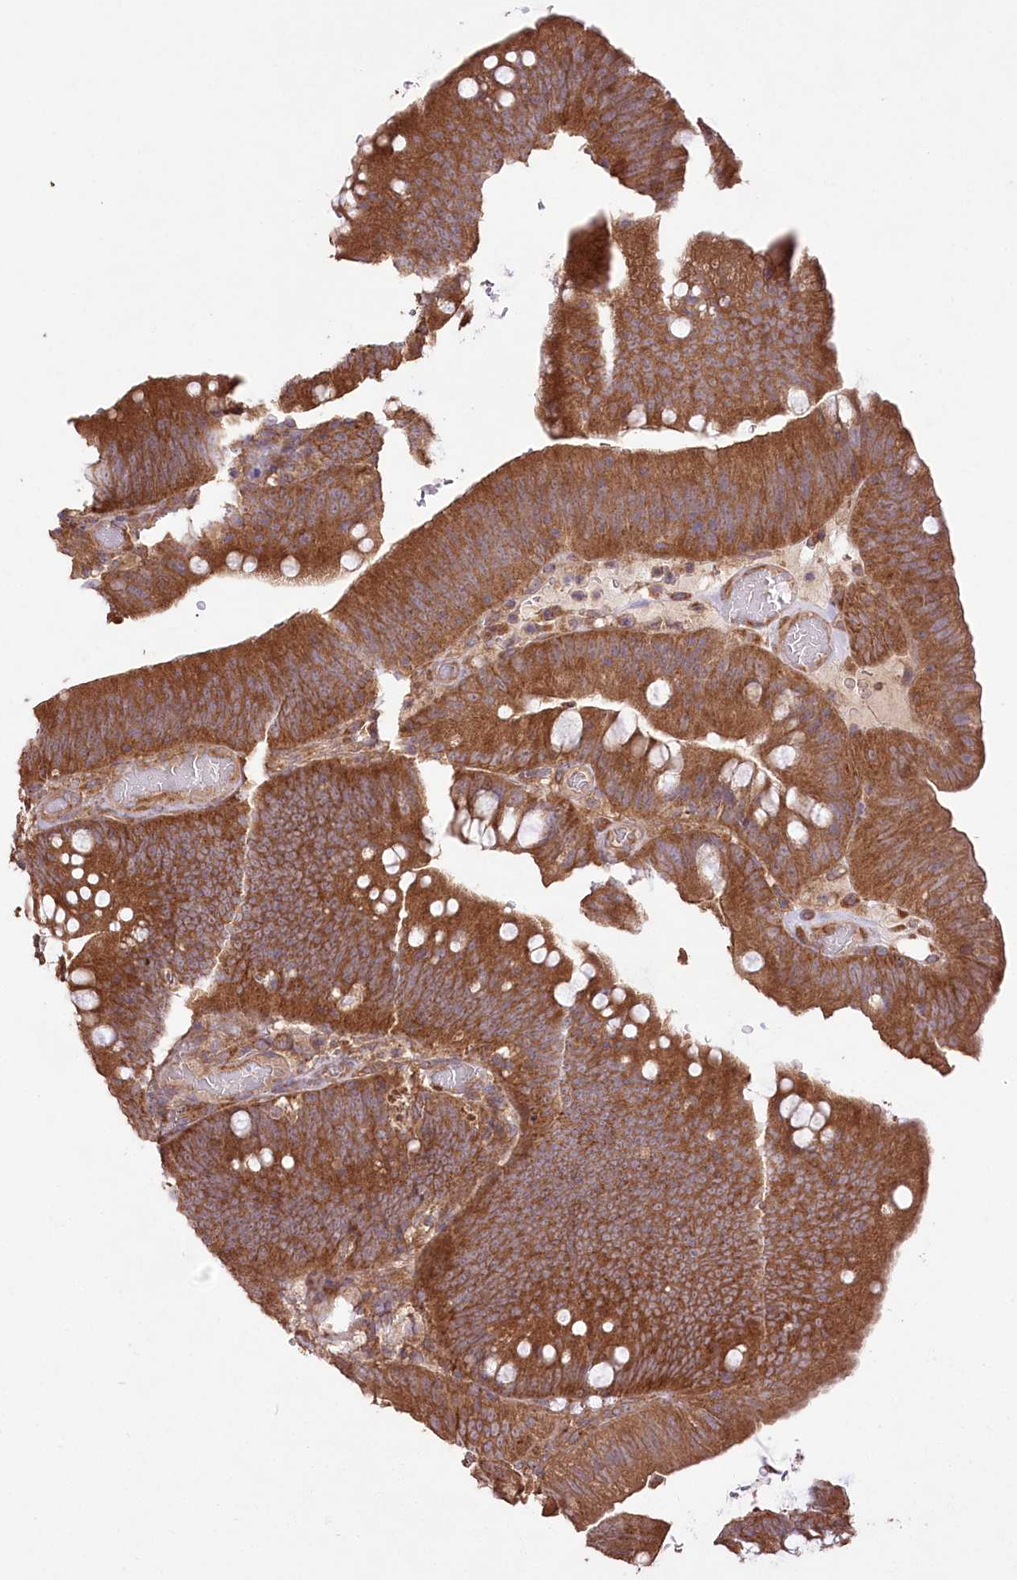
{"staining": {"intensity": "strong", "quantity": ">75%", "location": "cytoplasmic/membranous"}, "tissue": "colorectal cancer", "cell_type": "Tumor cells", "image_type": "cancer", "snomed": [{"axis": "morphology", "description": "Normal tissue, NOS"}, {"axis": "topography", "description": "Colon"}], "caption": "The image reveals staining of colorectal cancer, revealing strong cytoplasmic/membranous protein positivity (brown color) within tumor cells.", "gene": "PRSS53", "patient": {"sex": "female", "age": 82}}